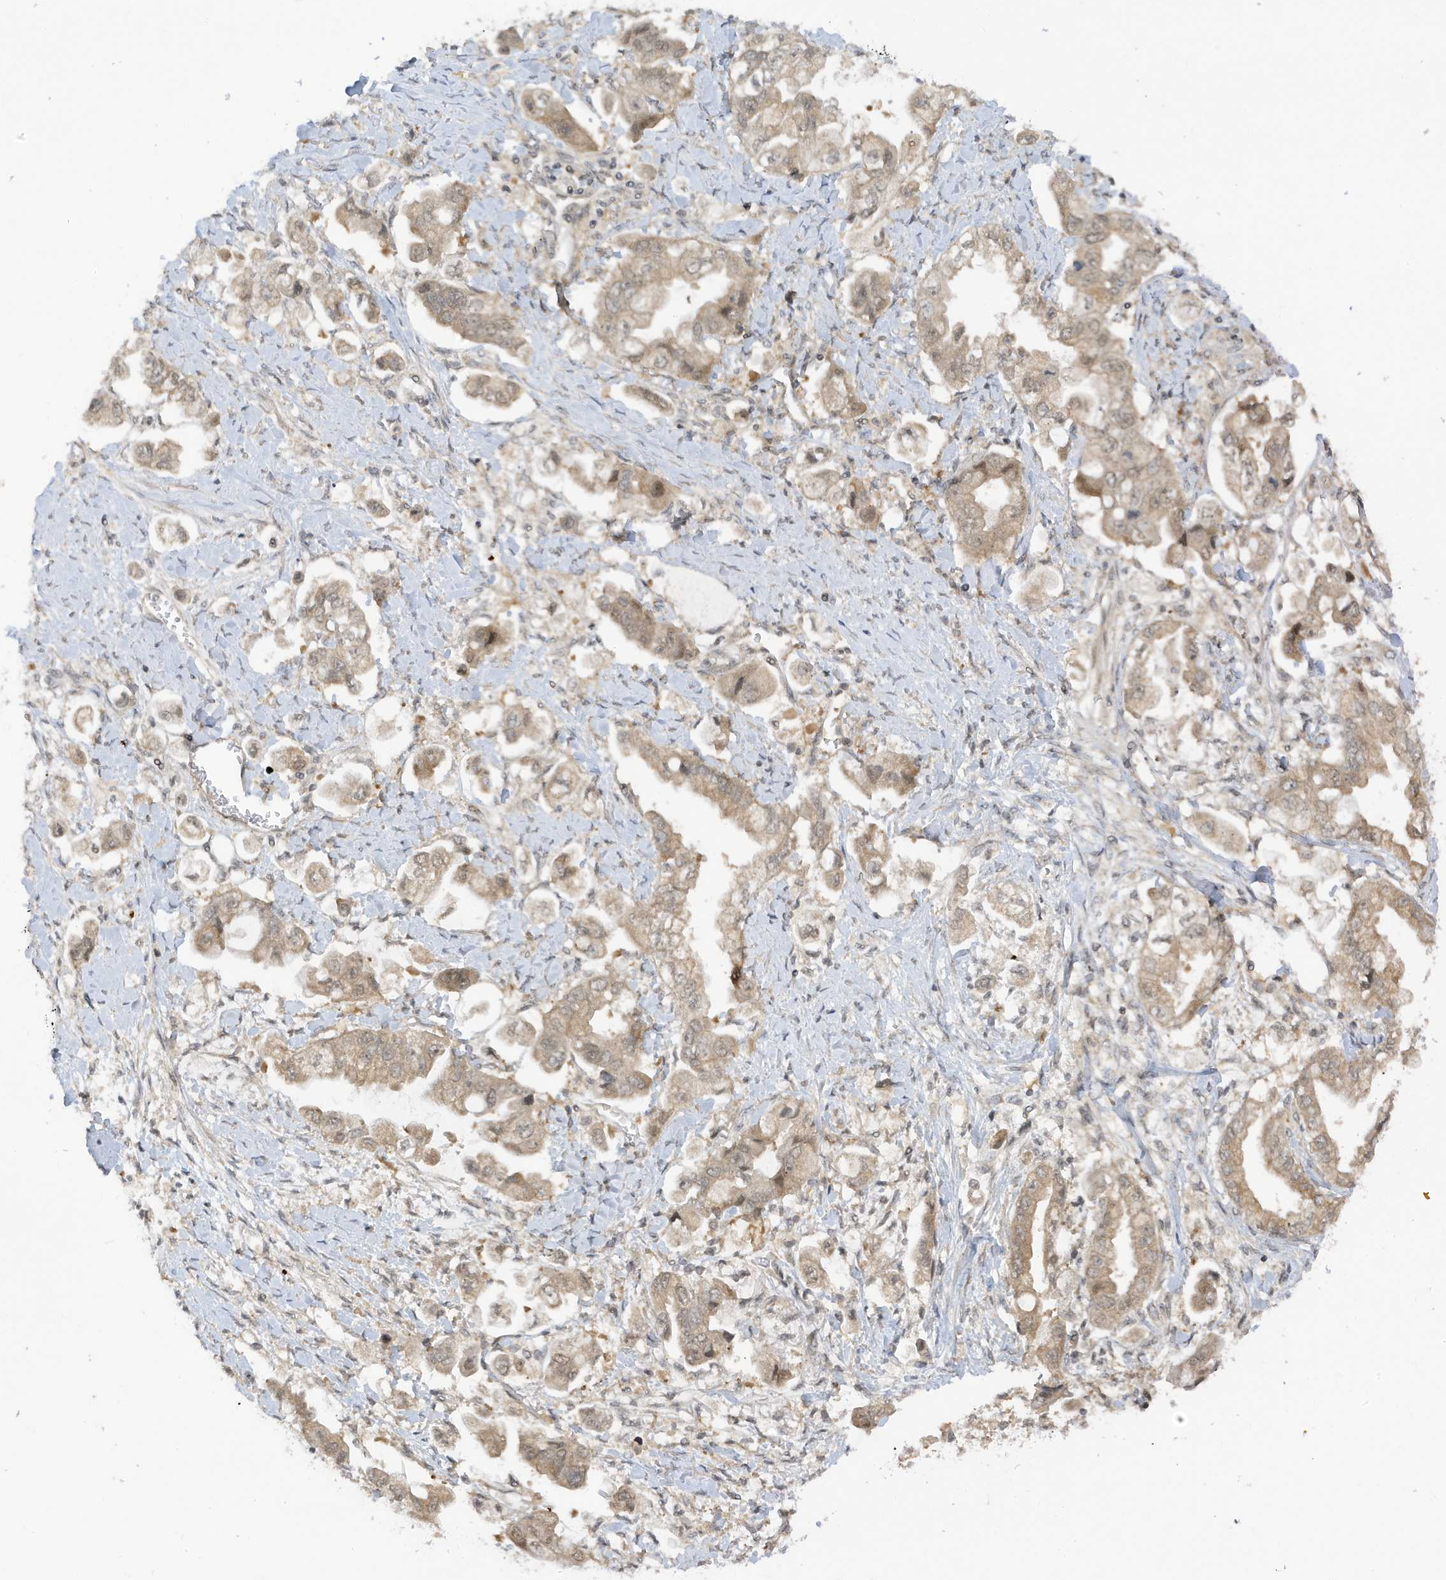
{"staining": {"intensity": "weak", "quantity": ">75%", "location": "cytoplasmic/membranous,nuclear"}, "tissue": "stomach cancer", "cell_type": "Tumor cells", "image_type": "cancer", "snomed": [{"axis": "morphology", "description": "Adenocarcinoma, NOS"}, {"axis": "topography", "description": "Stomach"}], "caption": "Protein expression by immunohistochemistry reveals weak cytoplasmic/membranous and nuclear staining in approximately >75% of tumor cells in stomach adenocarcinoma. (IHC, brightfield microscopy, high magnification).", "gene": "TAB3", "patient": {"sex": "male", "age": 62}}